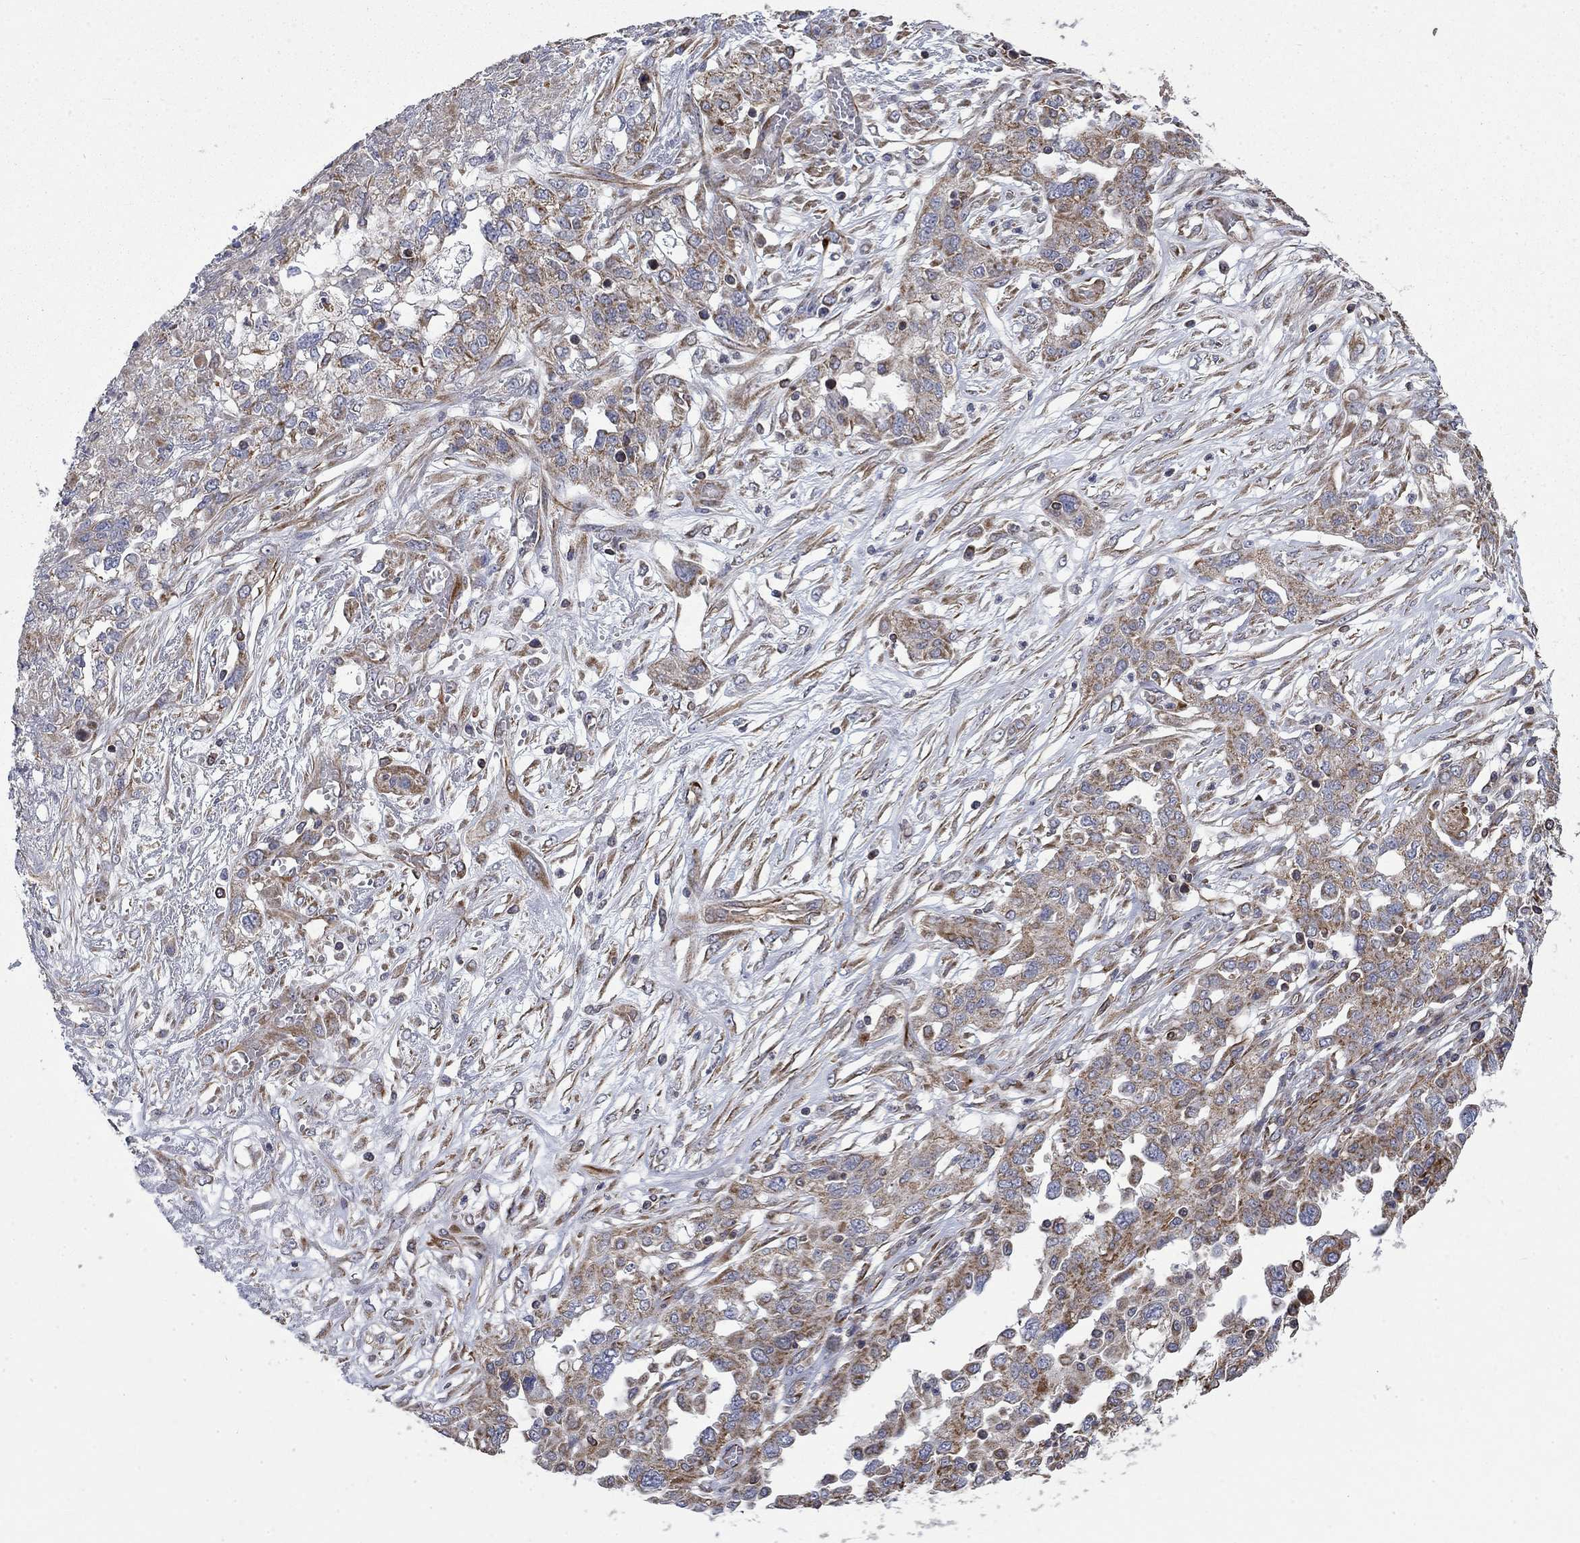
{"staining": {"intensity": "moderate", "quantity": "25%-75%", "location": "cytoplasmic/membranous"}, "tissue": "ovarian cancer", "cell_type": "Tumor cells", "image_type": "cancer", "snomed": [{"axis": "morphology", "description": "Cystadenocarcinoma, serous, NOS"}, {"axis": "topography", "description": "Ovary"}], "caption": "This micrograph displays immunohistochemistry (IHC) staining of ovarian cancer, with medium moderate cytoplasmic/membranous staining in about 25%-75% of tumor cells.", "gene": "NDUFC1", "patient": {"sex": "female", "age": 67}}